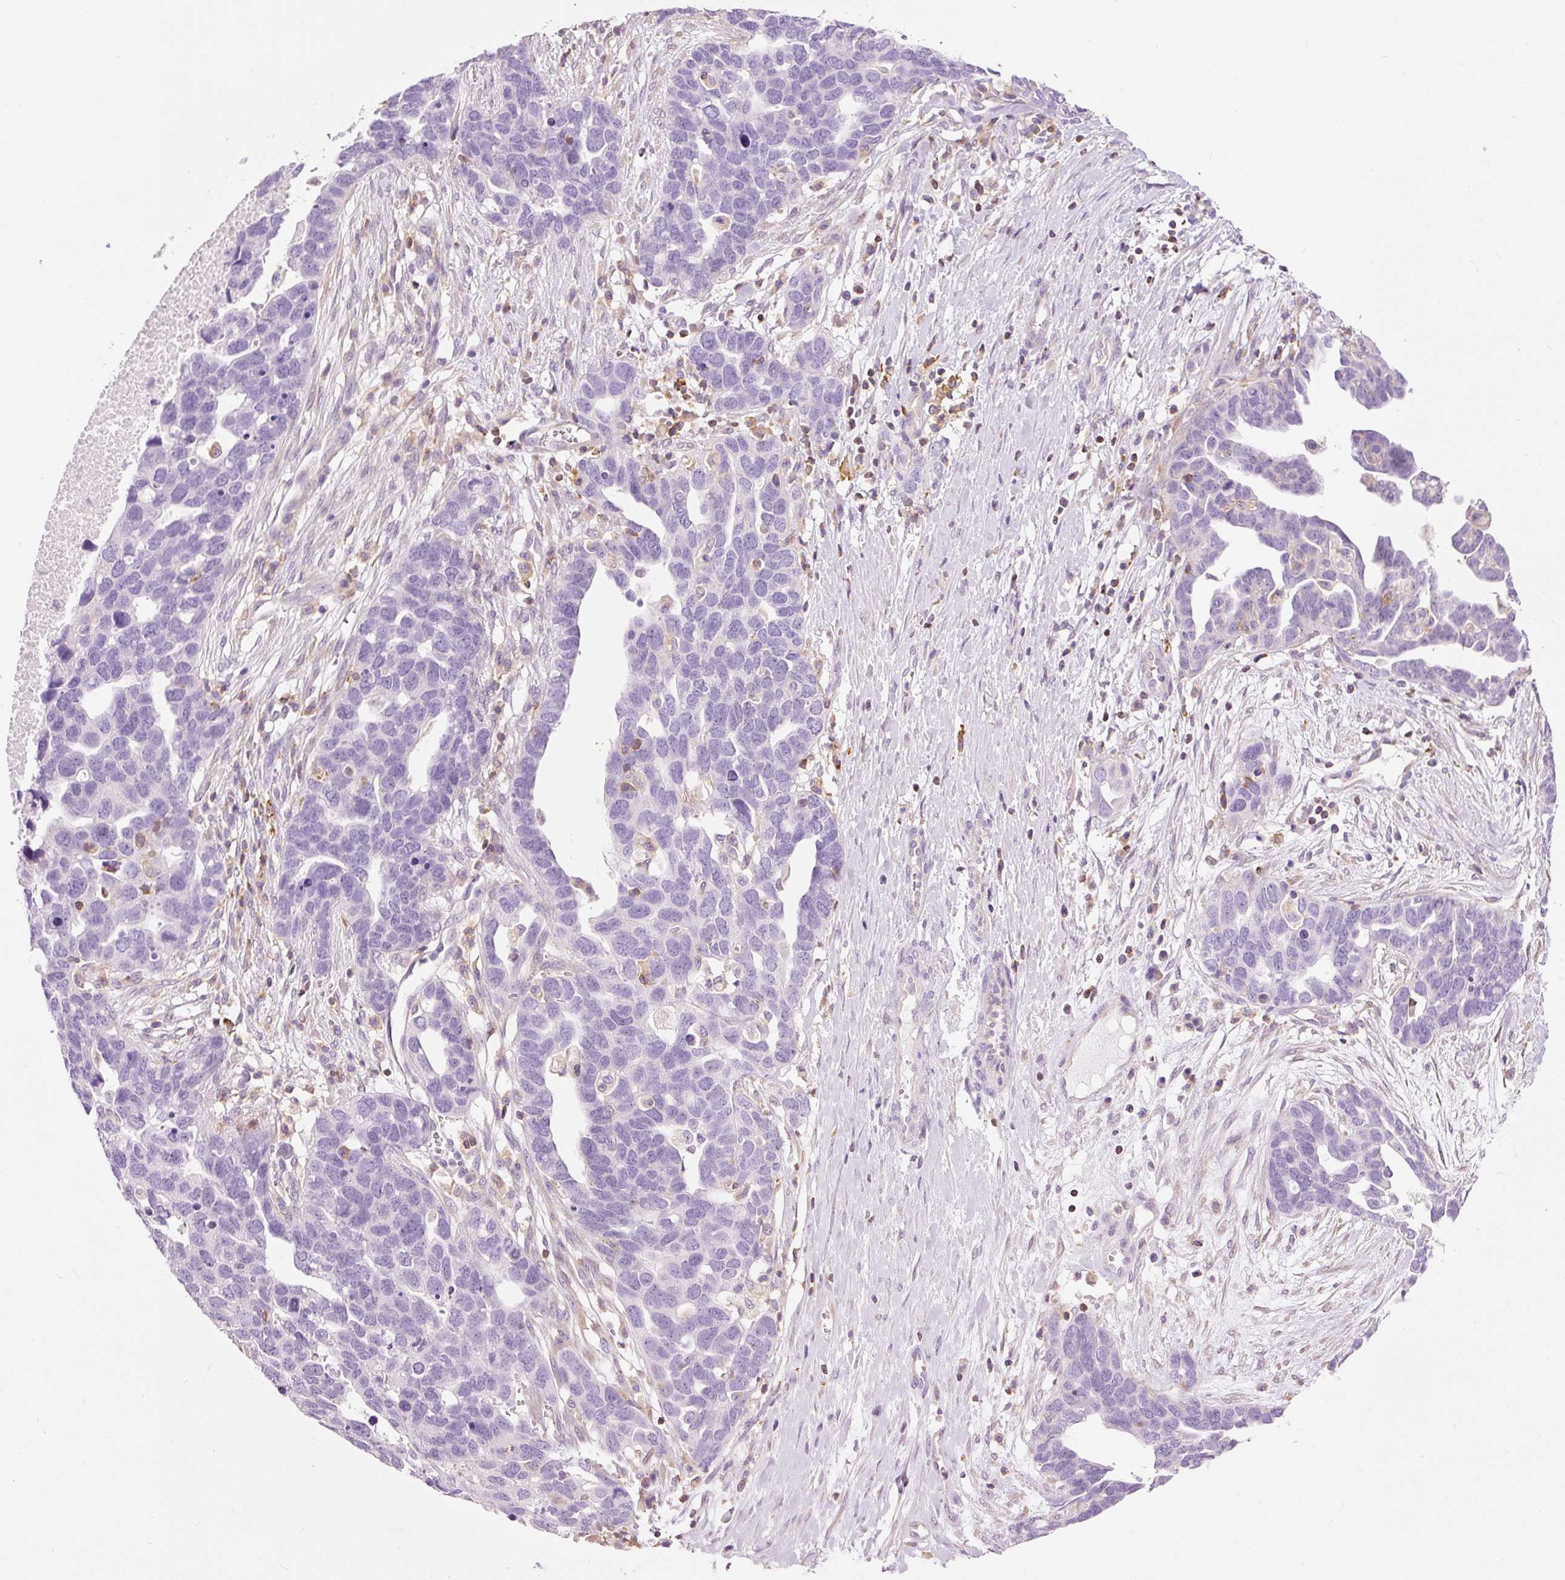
{"staining": {"intensity": "negative", "quantity": "none", "location": "none"}, "tissue": "ovarian cancer", "cell_type": "Tumor cells", "image_type": "cancer", "snomed": [{"axis": "morphology", "description": "Cystadenocarcinoma, serous, NOS"}, {"axis": "topography", "description": "Ovary"}], "caption": "This is an immunohistochemistry (IHC) histopathology image of human ovarian cancer. There is no staining in tumor cells.", "gene": "DOK6", "patient": {"sex": "female", "age": 54}}